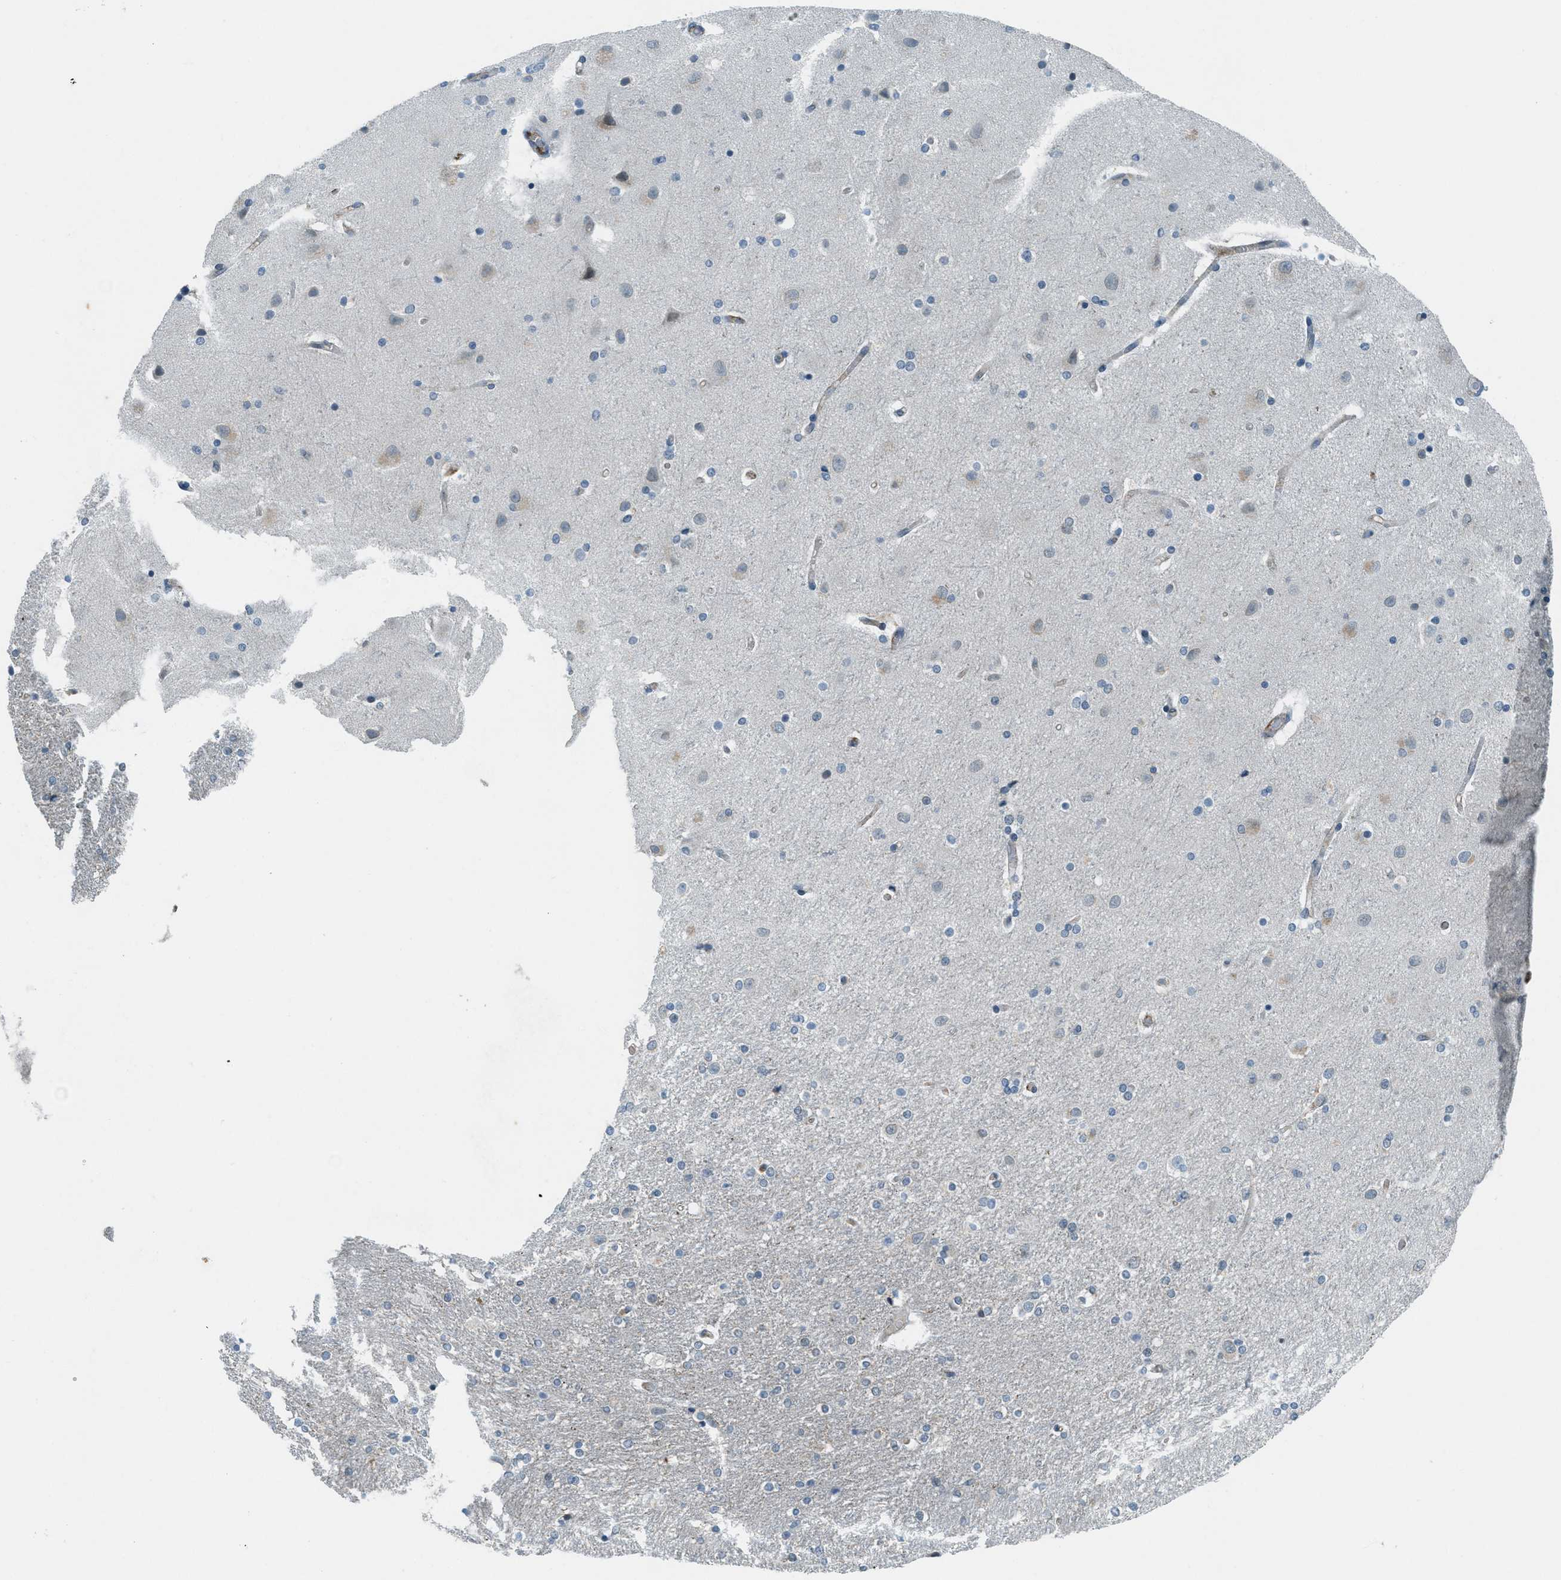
{"staining": {"intensity": "negative", "quantity": "none", "location": "none"}, "tissue": "caudate", "cell_type": "Glial cells", "image_type": "normal", "snomed": [{"axis": "morphology", "description": "Normal tissue, NOS"}, {"axis": "topography", "description": "Lateral ventricle wall"}], "caption": "Micrograph shows no protein positivity in glial cells of benign caudate. Brightfield microscopy of immunohistochemistry (IHC) stained with DAB (3,3'-diaminobenzidine) (brown) and hematoxylin (blue), captured at high magnification.", "gene": "FYN", "patient": {"sex": "female", "age": 54}}